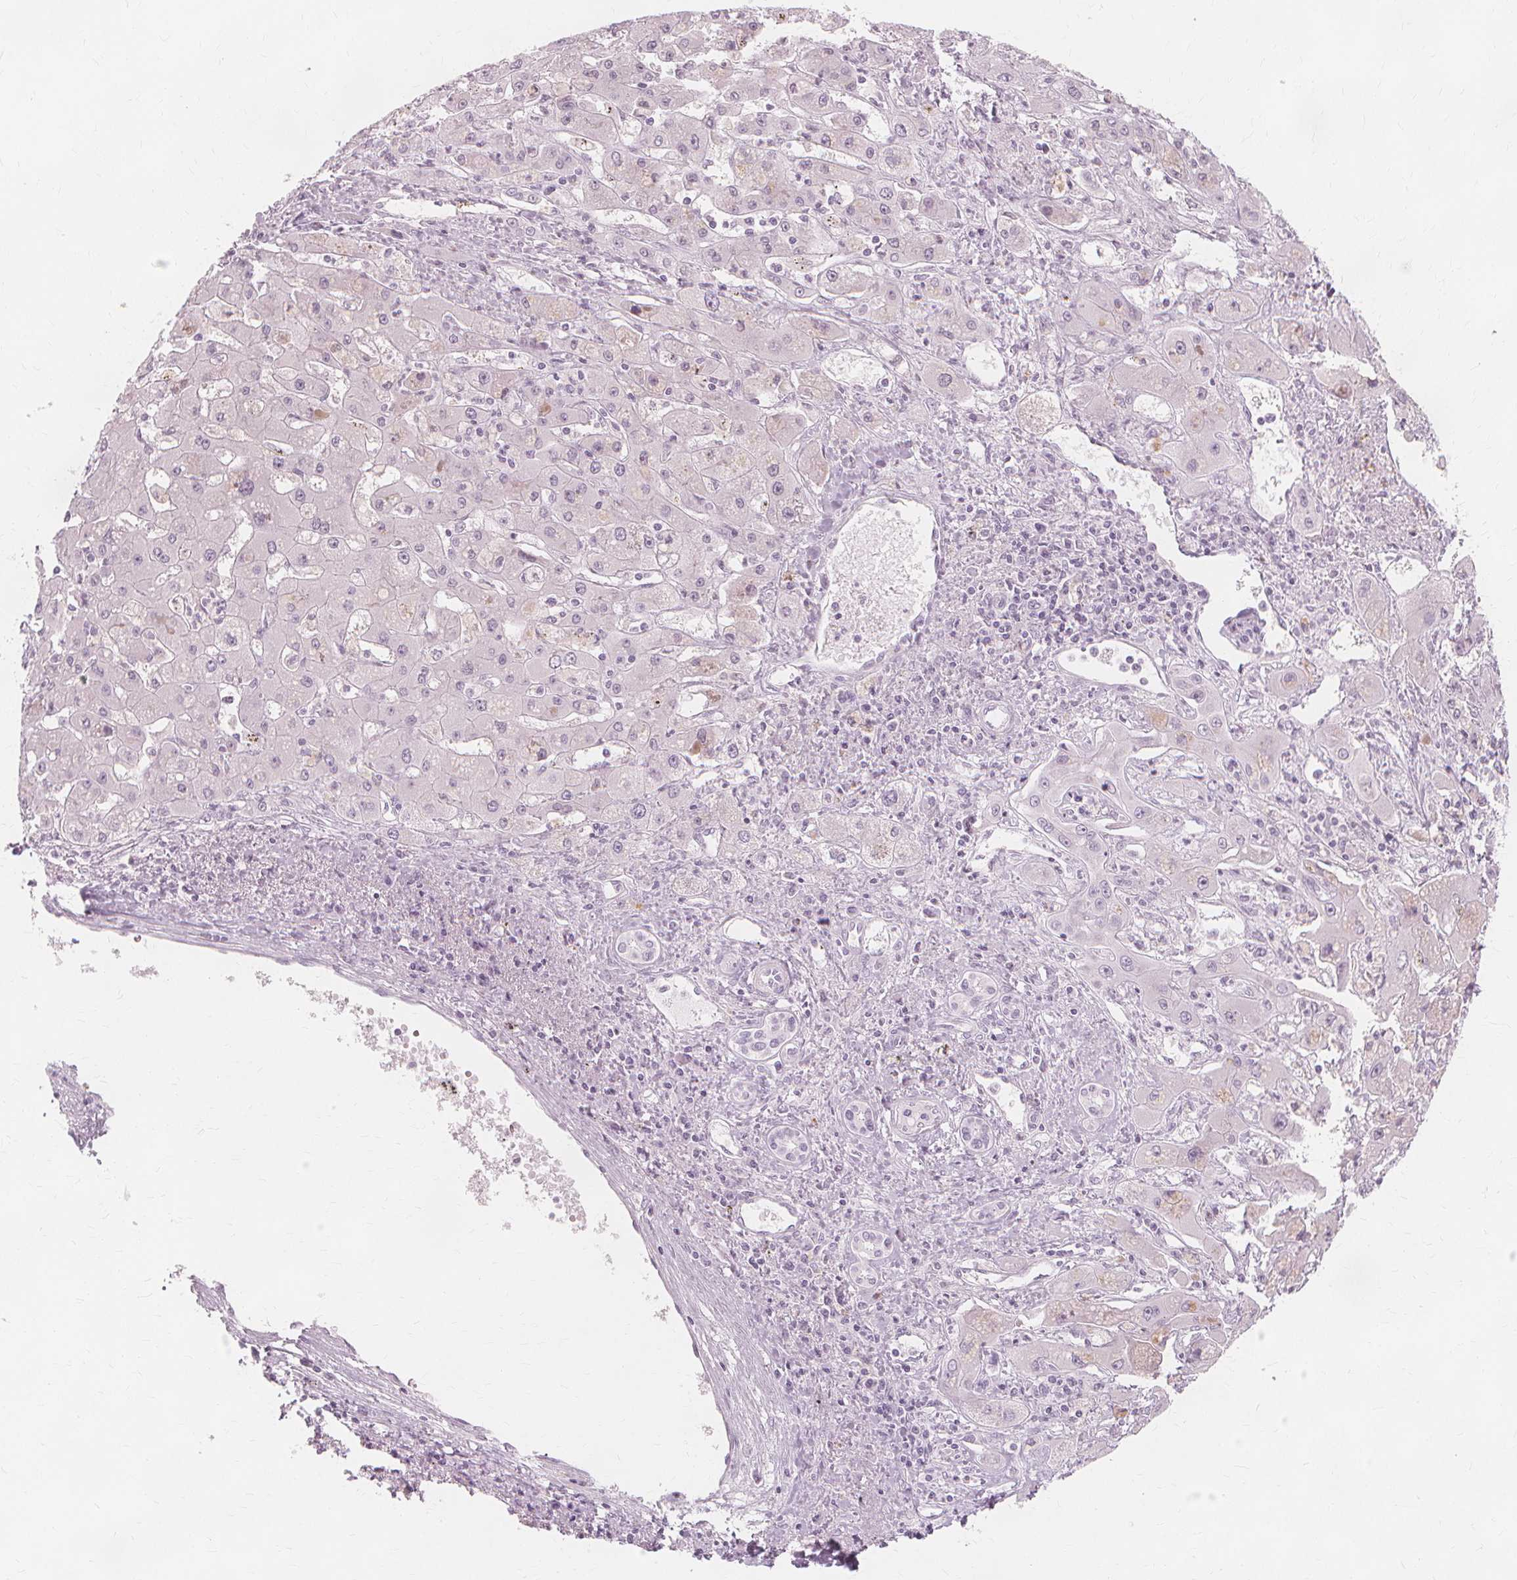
{"staining": {"intensity": "negative", "quantity": "none", "location": "none"}, "tissue": "liver cancer", "cell_type": "Tumor cells", "image_type": "cancer", "snomed": [{"axis": "morphology", "description": "Cholangiocarcinoma"}, {"axis": "topography", "description": "Liver"}], "caption": "This is an IHC micrograph of human cholangiocarcinoma (liver). There is no staining in tumor cells.", "gene": "TFF1", "patient": {"sex": "male", "age": 67}}